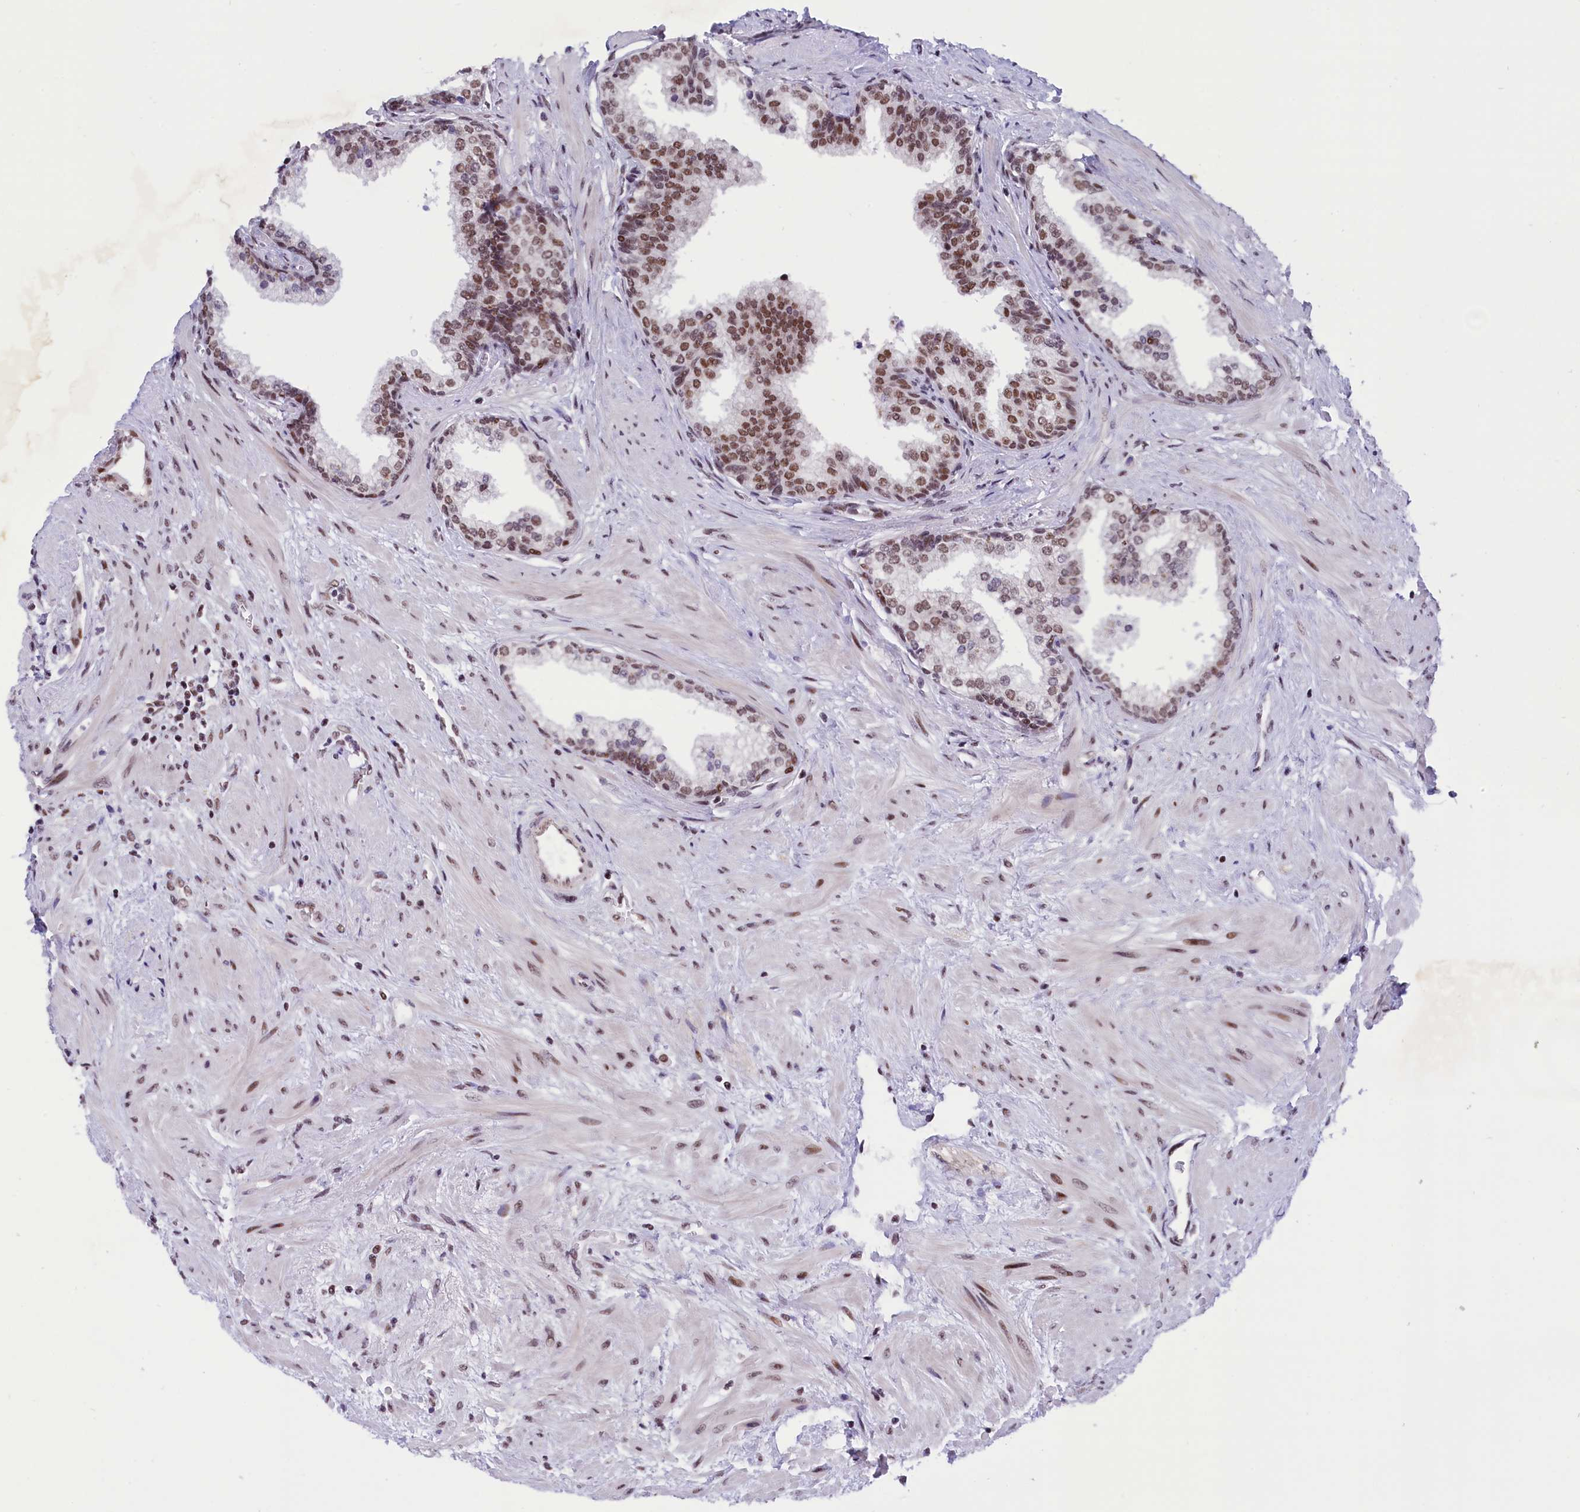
{"staining": {"intensity": "moderate", "quantity": "25%-75%", "location": "nuclear"}, "tissue": "prostate", "cell_type": "Glandular cells", "image_type": "normal", "snomed": [{"axis": "morphology", "description": "Normal tissue, NOS"}, {"axis": "topography", "description": "Prostate"}], "caption": "The image shows staining of normal prostate, revealing moderate nuclear protein positivity (brown color) within glandular cells.", "gene": "CDYL2", "patient": {"sex": "male", "age": 57}}